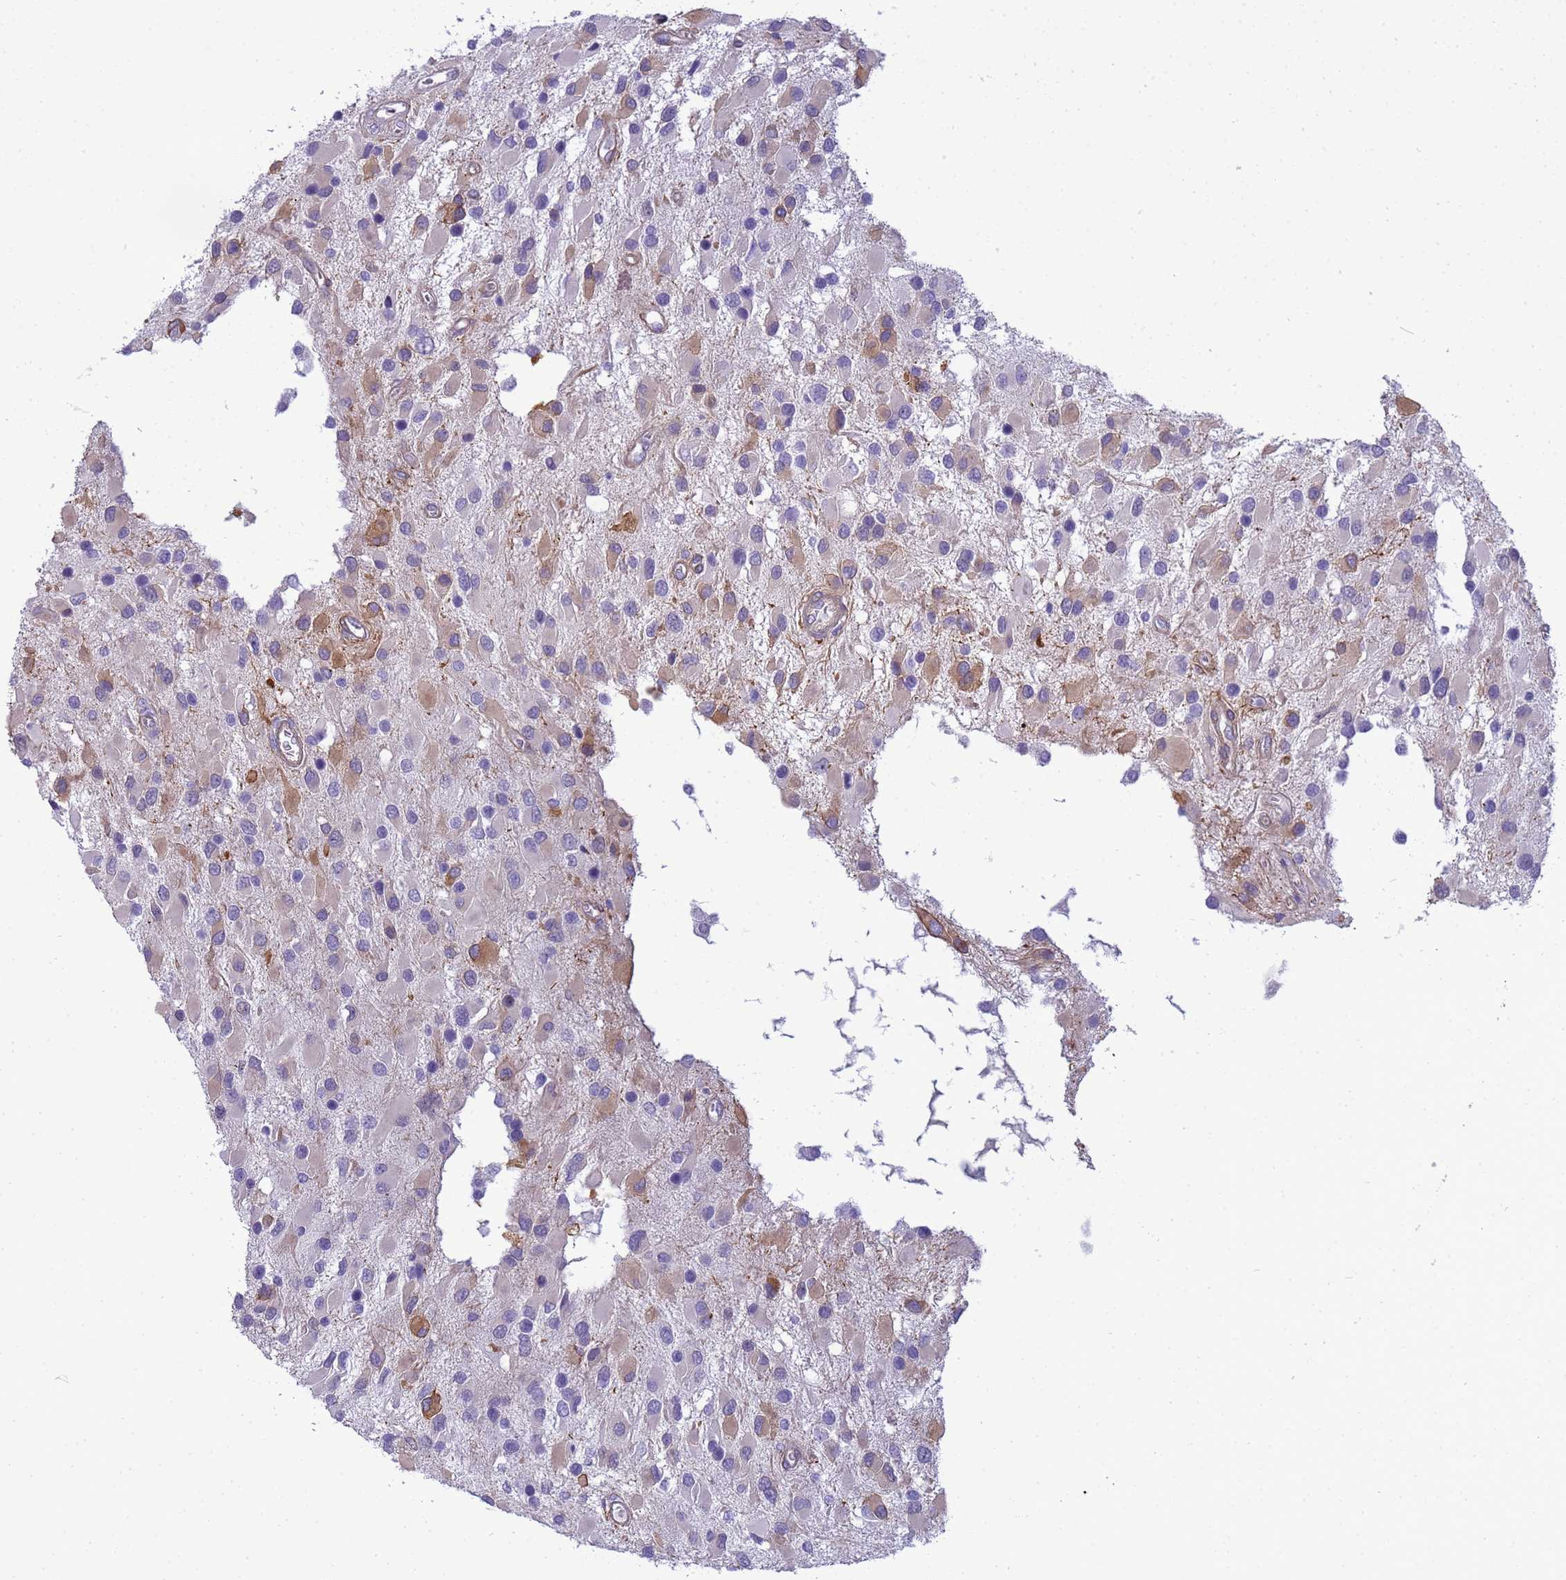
{"staining": {"intensity": "moderate", "quantity": "25%-75%", "location": "cytoplasmic/membranous"}, "tissue": "glioma", "cell_type": "Tumor cells", "image_type": "cancer", "snomed": [{"axis": "morphology", "description": "Glioma, malignant, High grade"}, {"axis": "topography", "description": "Brain"}], "caption": "DAB (3,3'-diaminobenzidine) immunohistochemical staining of human glioma demonstrates moderate cytoplasmic/membranous protein expression in approximately 25%-75% of tumor cells.", "gene": "ITGB4", "patient": {"sex": "male", "age": 53}}